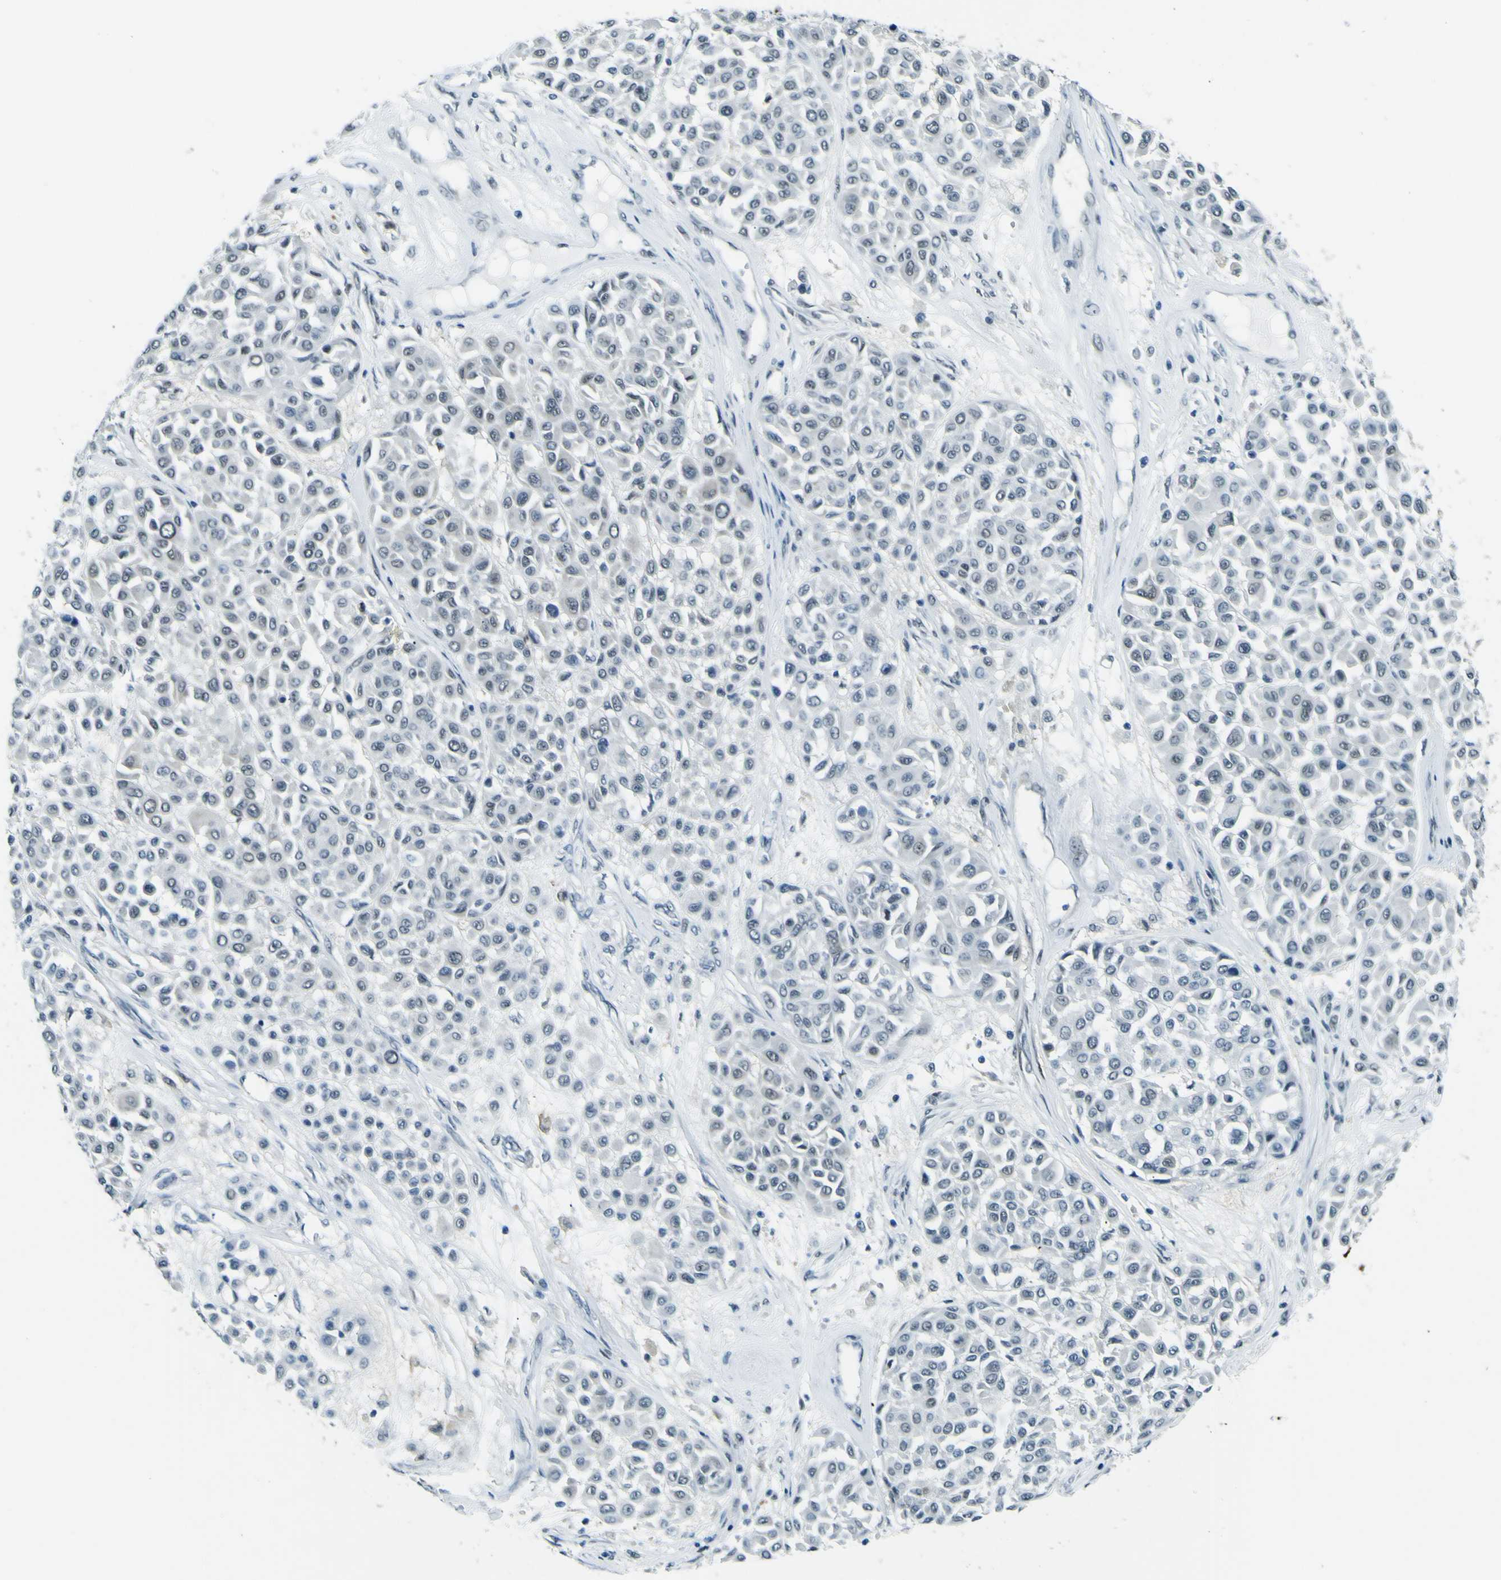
{"staining": {"intensity": "negative", "quantity": "none", "location": "none"}, "tissue": "melanoma", "cell_type": "Tumor cells", "image_type": "cancer", "snomed": [{"axis": "morphology", "description": "Malignant melanoma, Metastatic site"}, {"axis": "topography", "description": "Soft tissue"}], "caption": "High magnification brightfield microscopy of malignant melanoma (metastatic site) stained with DAB (3,3'-diaminobenzidine) (brown) and counterstained with hematoxylin (blue): tumor cells show no significant expression. (DAB (3,3'-diaminobenzidine) immunohistochemistry (IHC) visualized using brightfield microscopy, high magnification).", "gene": "CEBPG", "patient": {"sex": "male", "age": 41}}